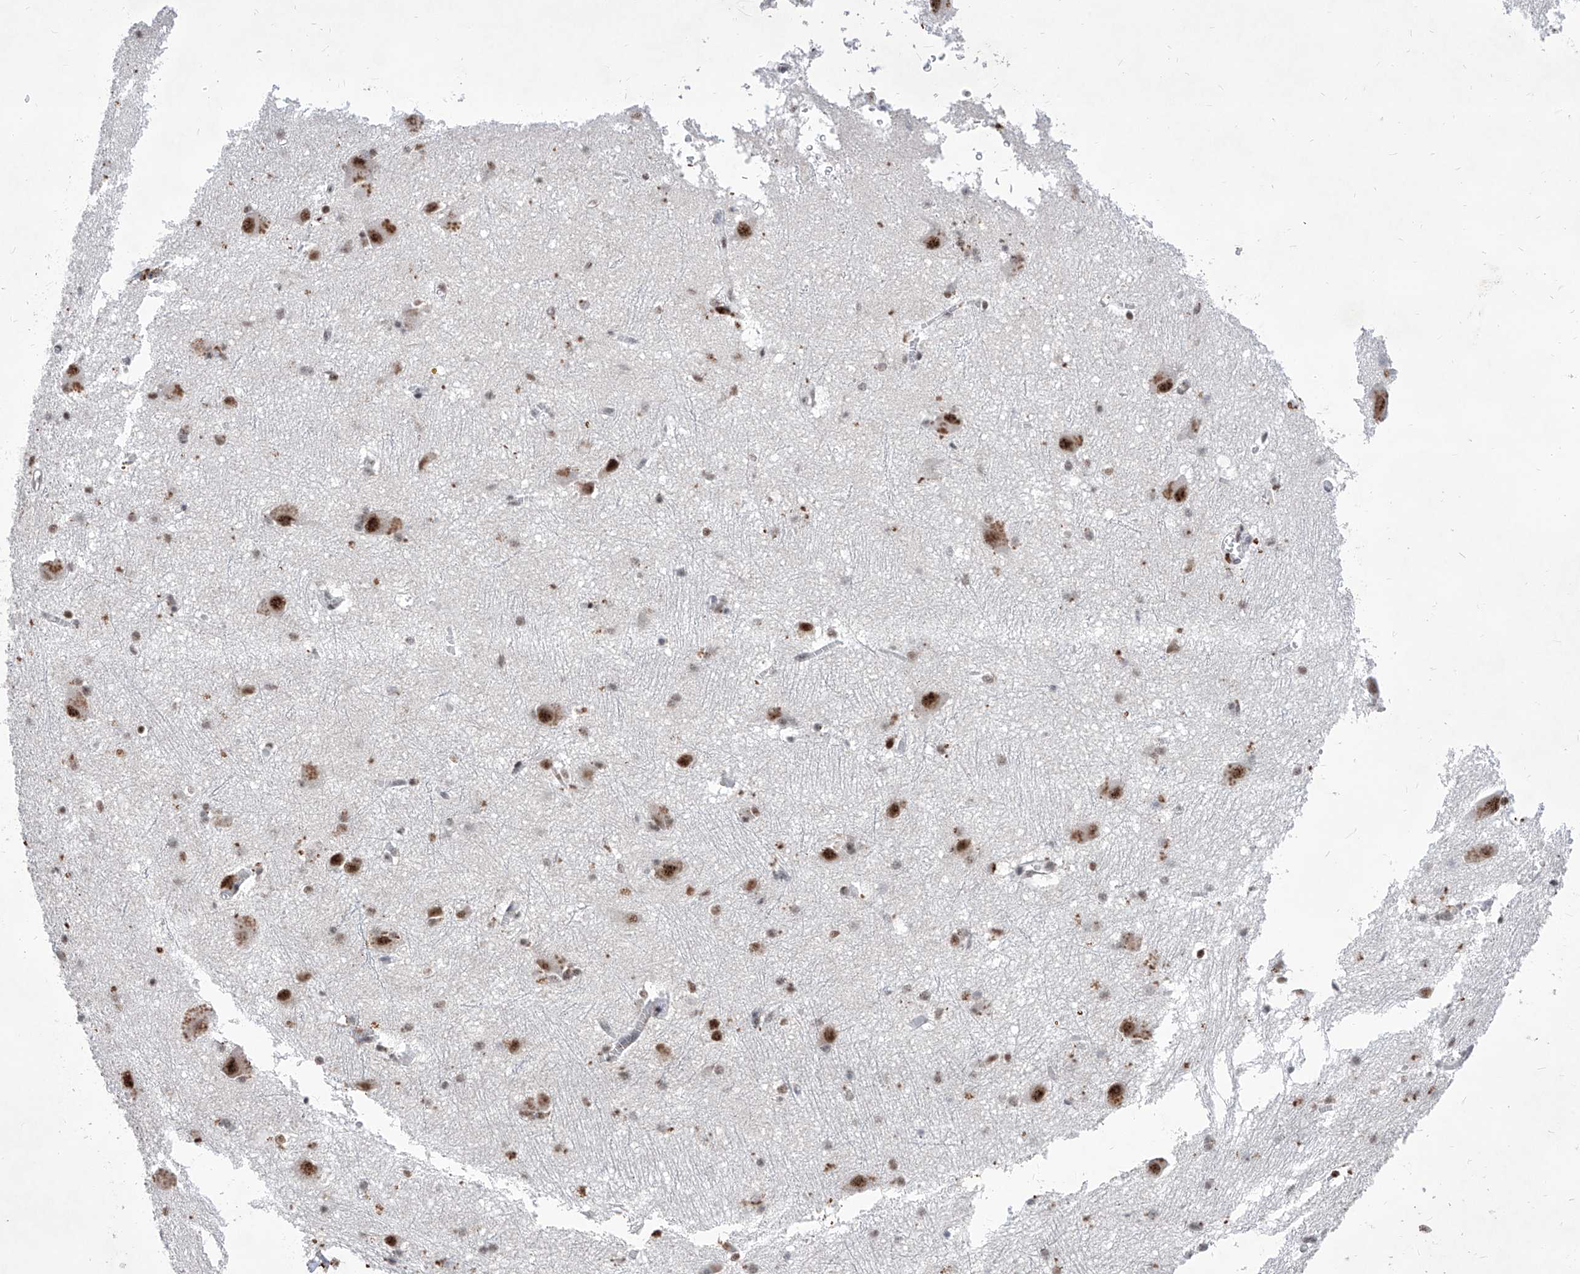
{"staining": {"intensity": "strong", "quantity": "<25%", "location": "nuclear"}, "tissue": "caudate", "cell_type": "Glial cells", "image_type": "normal", "snomed": [{"axis": "morphology", "description": "Normal tissue, NOS"}, {"axis": "topography", "description": "Lateral ventricle wall"}], "caption": "Immunohistochemical staining of normal human caudate demonstrates medium levels of strong nuclear positivity in about <25% of glial cells. (IHC, brightfield microscopy, high magnification).", "gene": "PHF5A", "patient": {"sex": "male", "age": 37}}